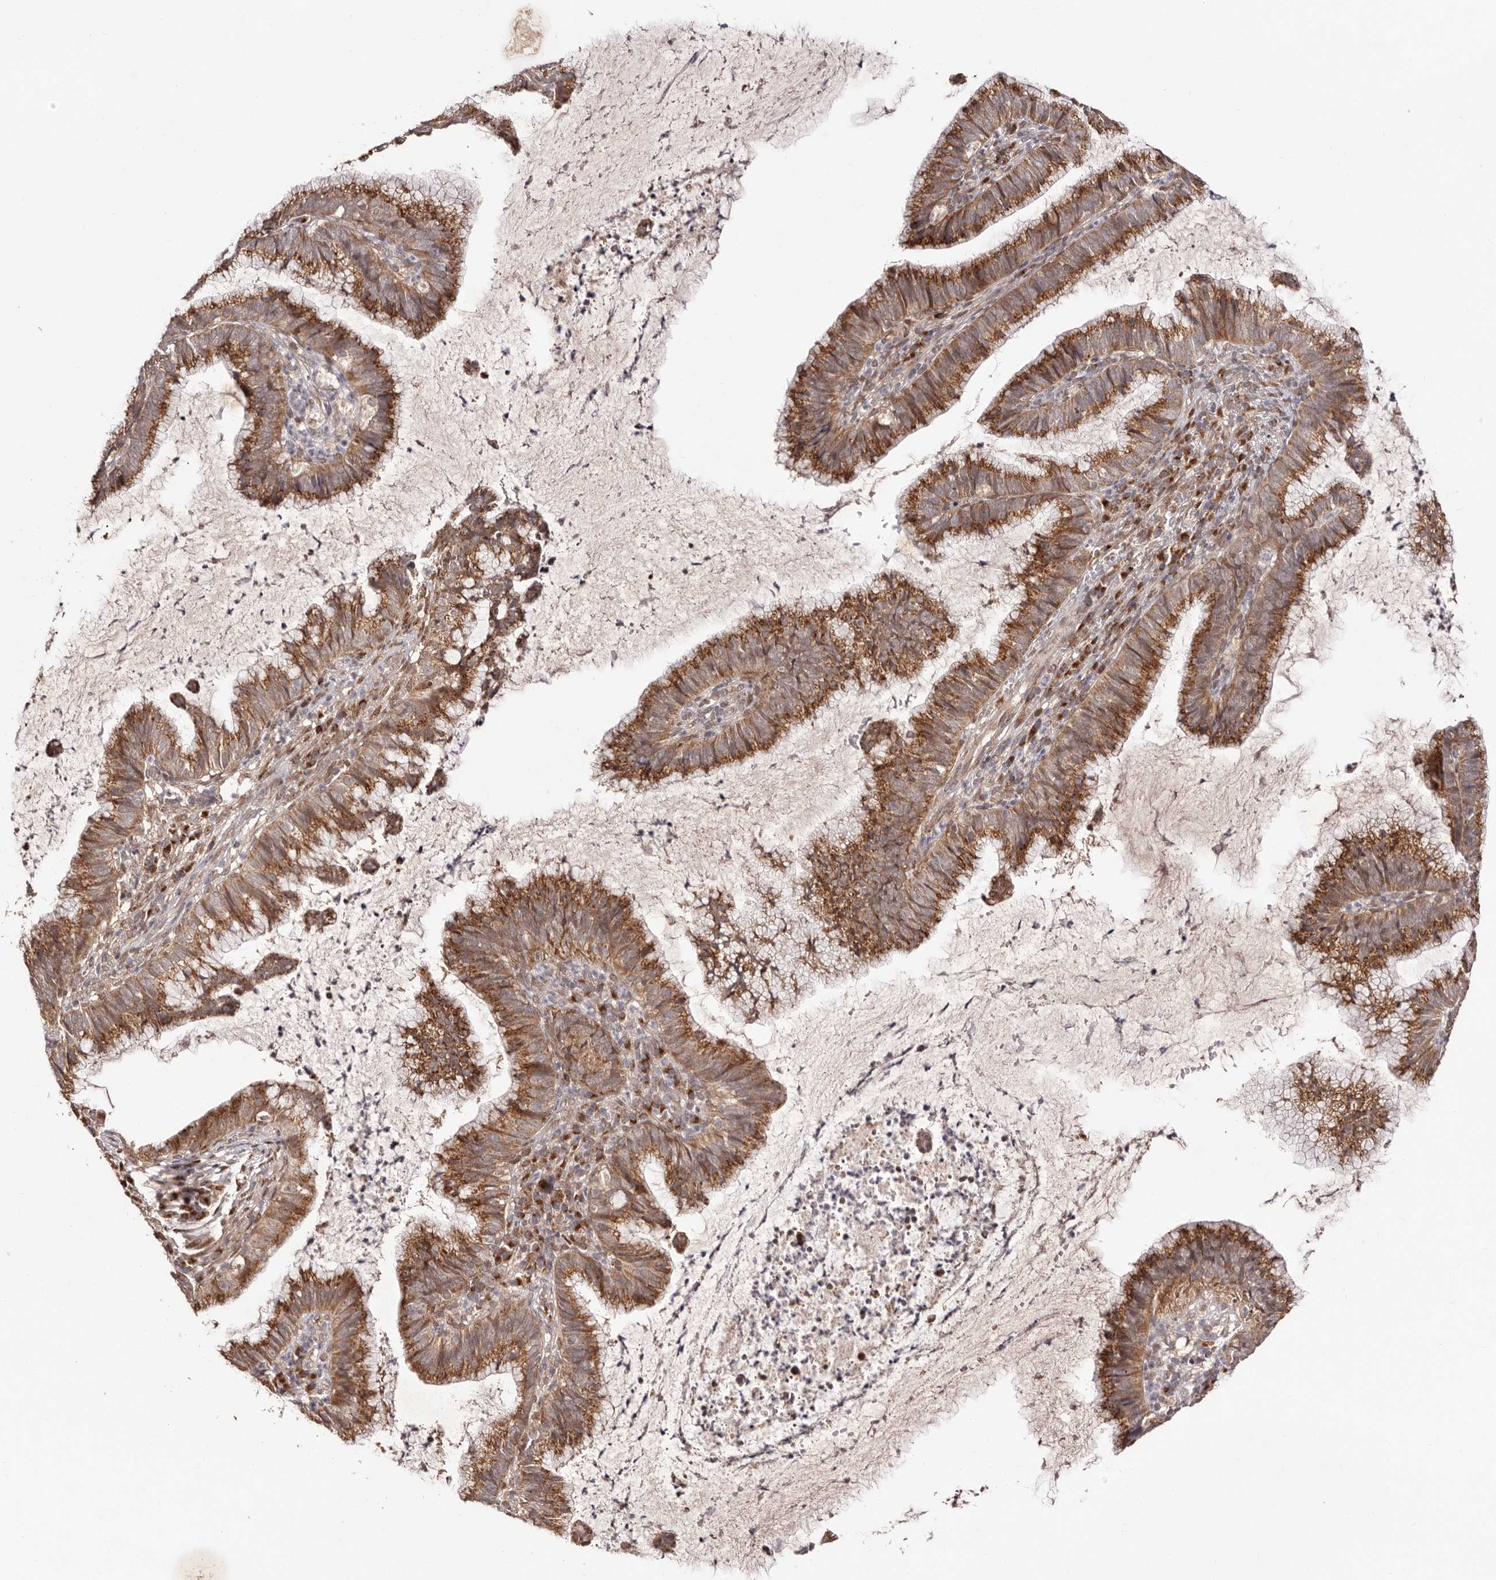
{"staining": {"intensity": "strong", "quantity": ">75%", "location": "cytoplasmic/membranous"}, "tissue": "cervical cancer", "cell_type": "Tumor cells", "image_type": "cancer", "snomed": [{"axis": "morphology", "description": "Adenocarcinoma, NOS"}, {"axis": "topography", "description": "Cervix"}], "caption": "Protein staining displays strong cytoplasmic/membranous positivity in about >75% of tumor cells in cervical cancer (adenocarcinoma). (DAB = brown stain, brightfield microscopy at high magnification).", "gene": "EGR3", "patient": {"sex": "female", "age": 36}}